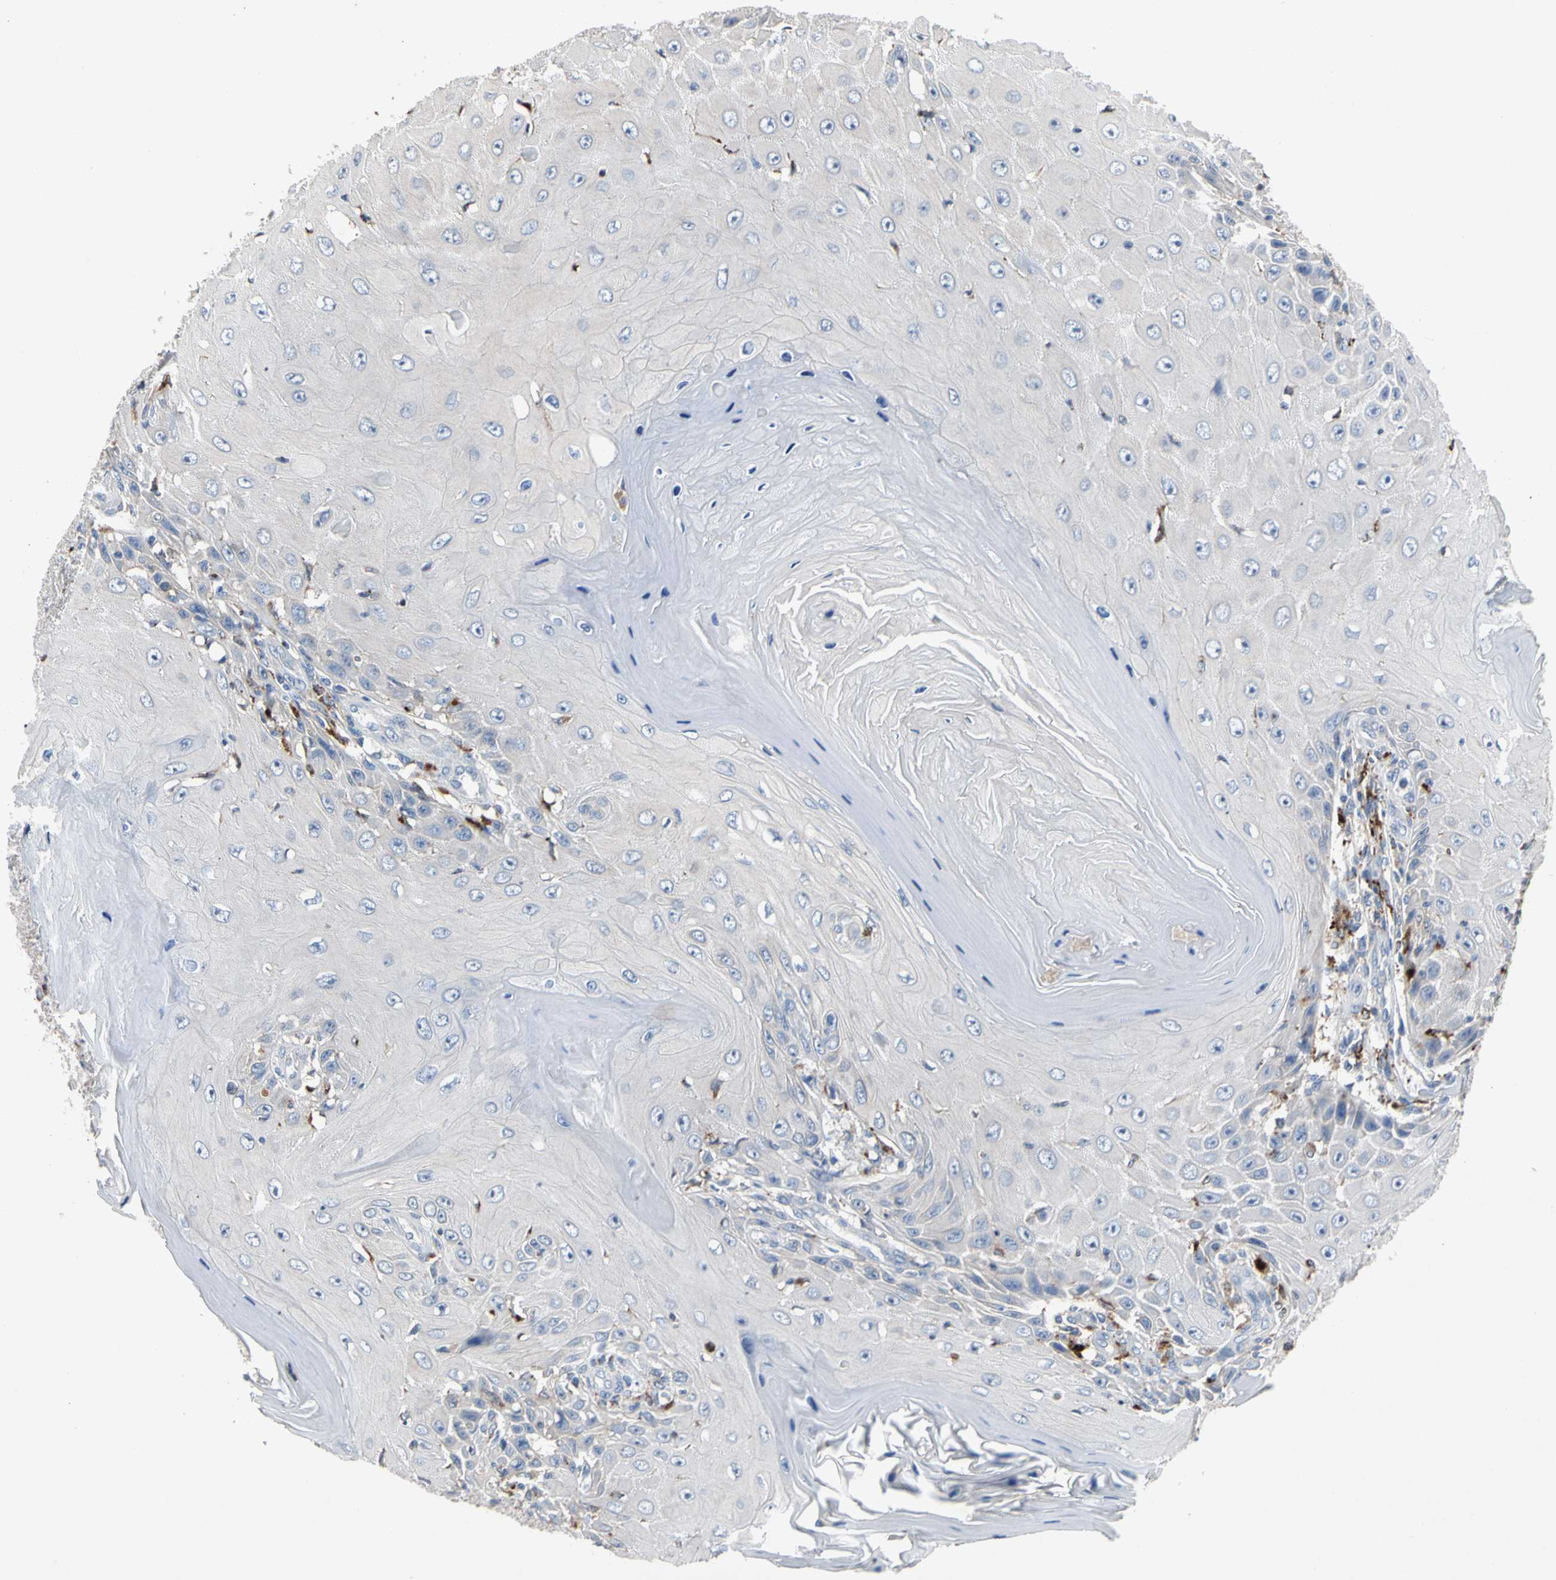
{"staining": {"intensity": "negative", "quantity": "none", "location": "none"}, "tissue": "skin cancer", "cell_type": "Tumor cells", "image_type": "cancer", "snomed": [{"axis": "morphology", "description": "Squamous cell carcinoma, NOS"}, {"axis": "topography", "description": "Skin"}], "caption": "A high-resolution histopathology image shows IHC staining of skin squamous cell carcinoma, which displays no significant staining in tumor cells.", "gene": "ADA2", "patient": {"sex": "female", "age": 73}}